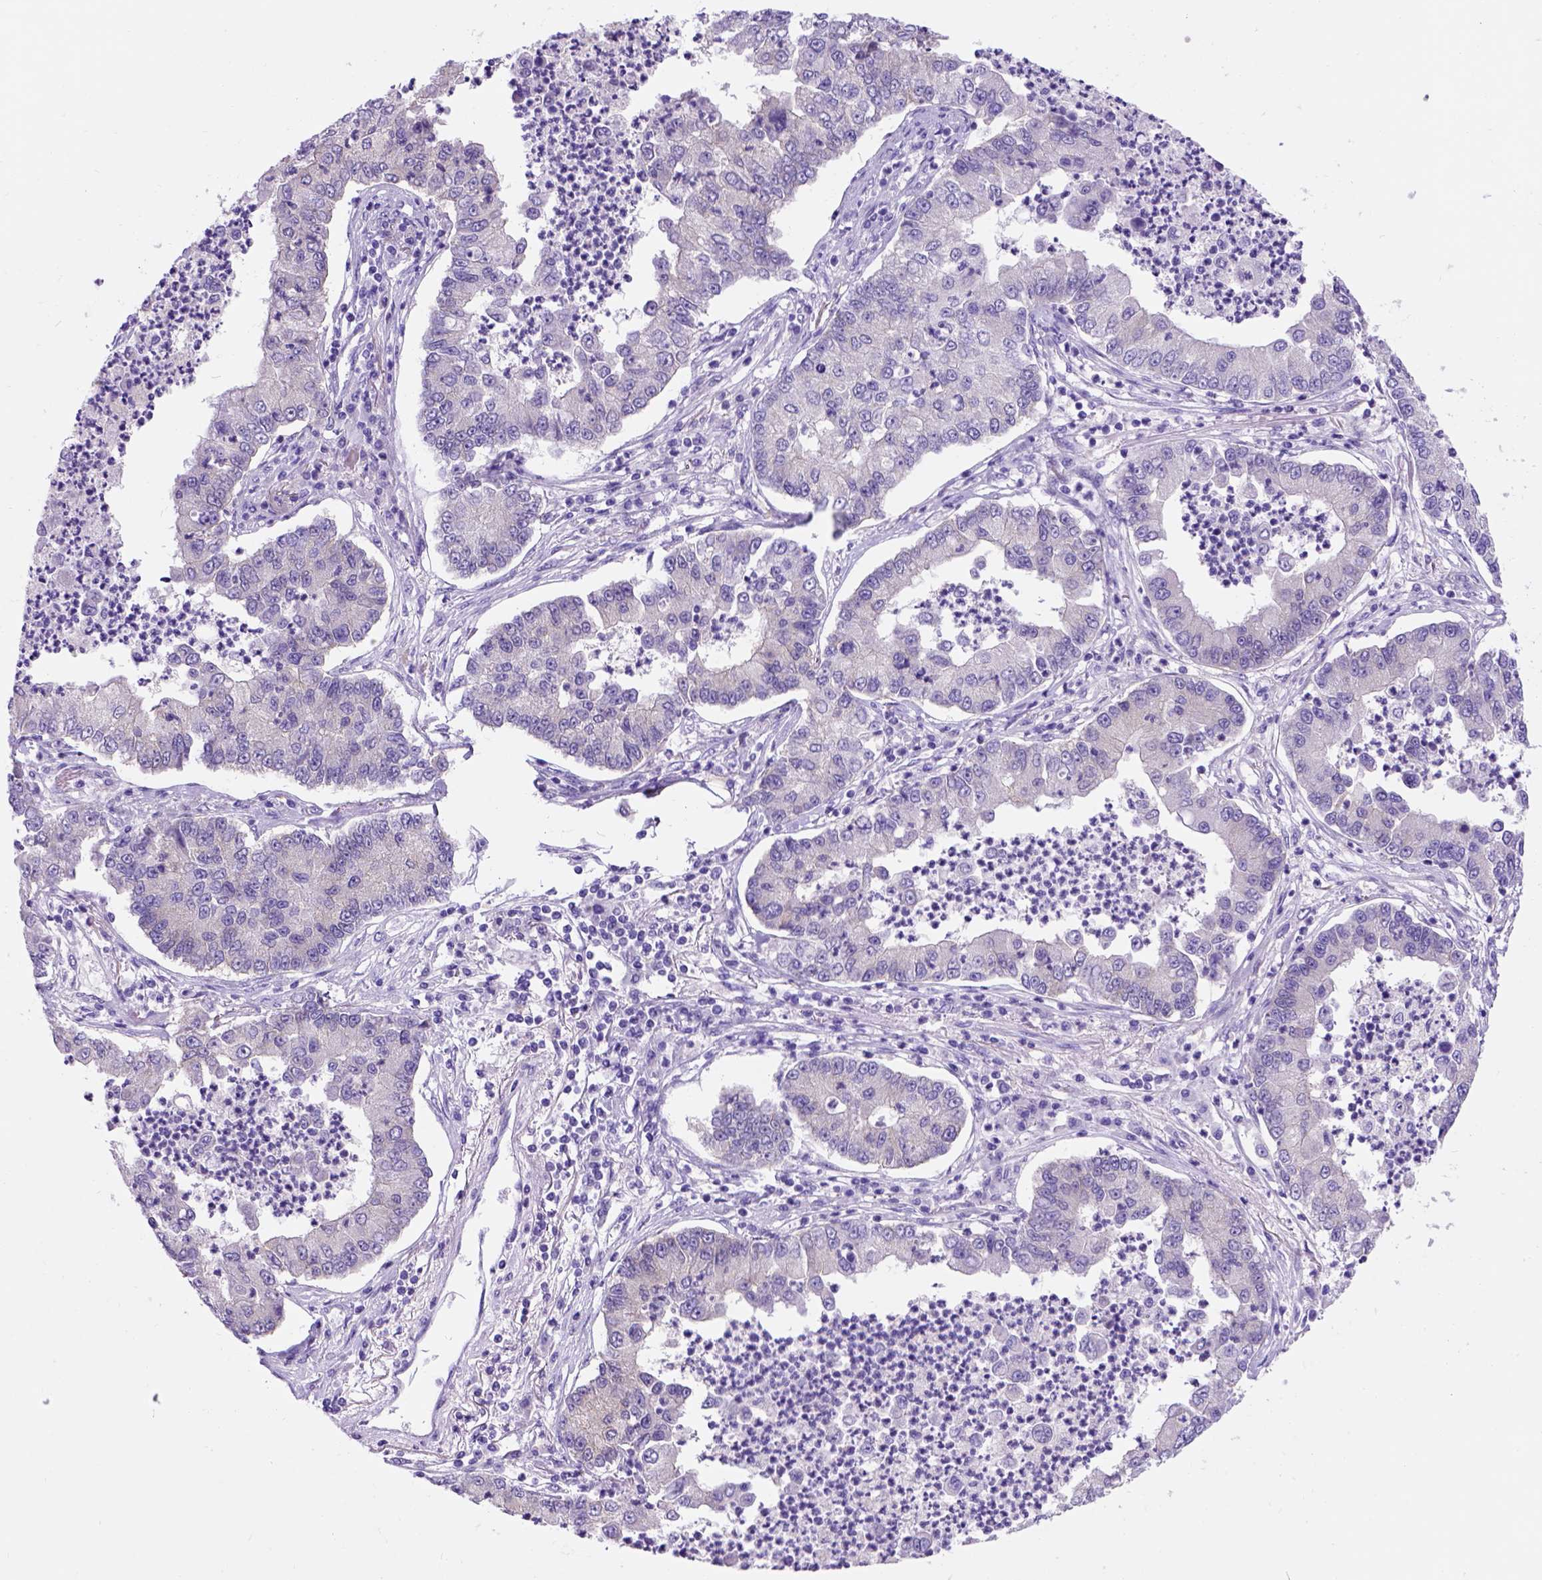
{"staining": {"intensity": "negative", "quantity": "none", "location": "none"}, "tissue": "lung cancer", "cell_type": "Tumor cells", "image_type": "cancer", "snomed": [{"axis": "morphology", "description": "Adenocarcinoma, NOS"}, {"axis": "topography", "description": "Lung"}], "caption": "Human lung adenocarcinoma stained for a protein using IHC shows no expression in tumor cells.", "gene": "EGFR", "patient": {"sex": "female", "age": 57}}